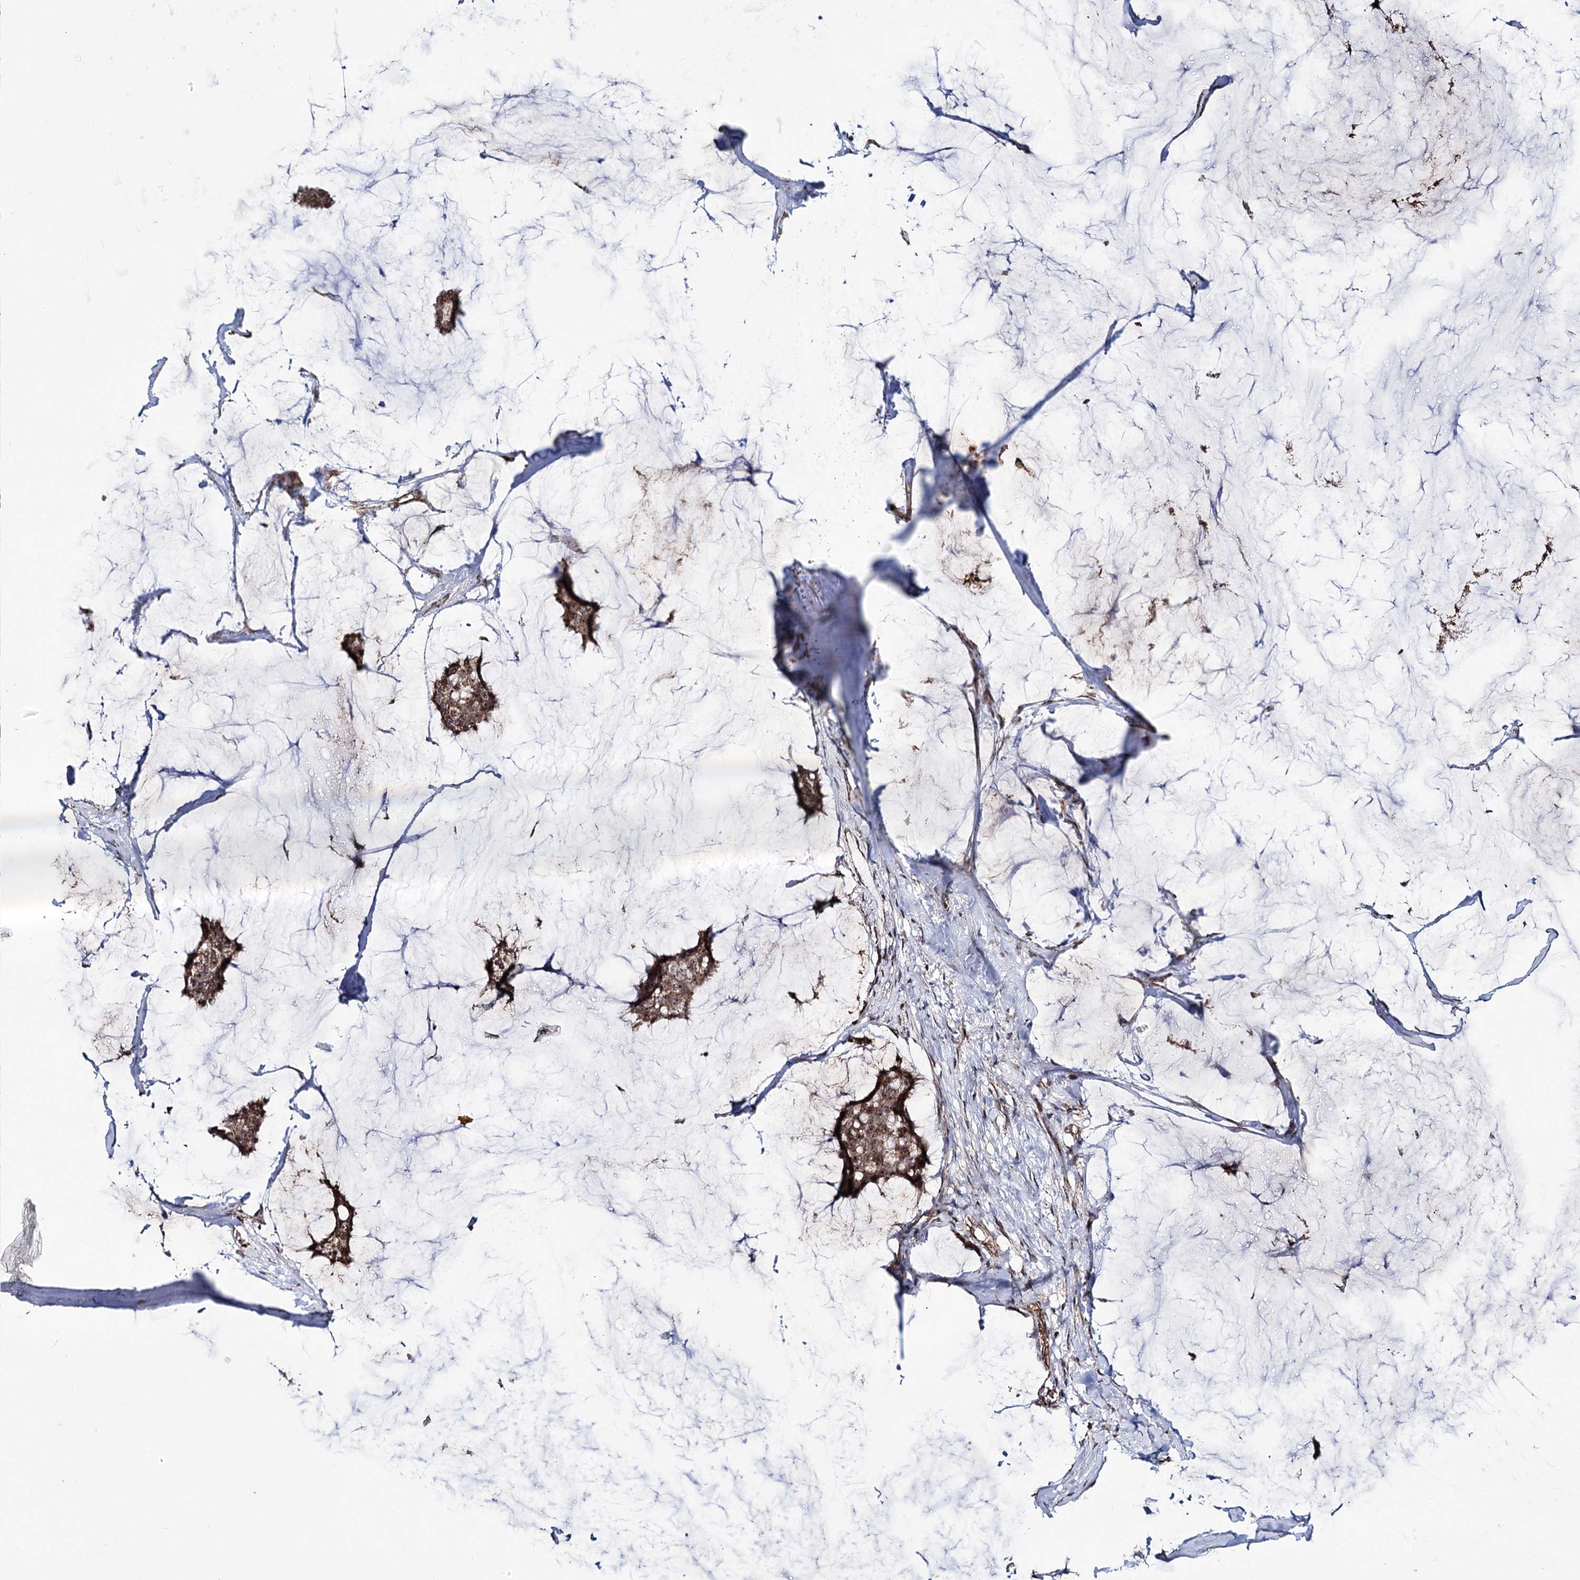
{"staining": {"intensity": "moderate", "quantity": ">75%", "location": "cytoplasmic/membranous,nuclear"}, "tissue": "breast cancer", "cell_type": "Tumor cells", "image_type": "cancer", "snomed": [{"axis": "morphology", "description": "Duct carcinoma"}, {"axis": "topography", "description": "Breast"}], "caption": "Immunohistochemistry (IHC) histopathology image of neoplastic tissue: breast cancer stained using immunohistochemistry reveals medium levels of moderate protein expression localized specifically in the cytoplasmic/membranous and nuclear of tumor cells, appearing as a cytoplasmic/membranous and nuclear brown color.", "gene": "STEEP1", "patient": {"sex": "female", "age": 93}}